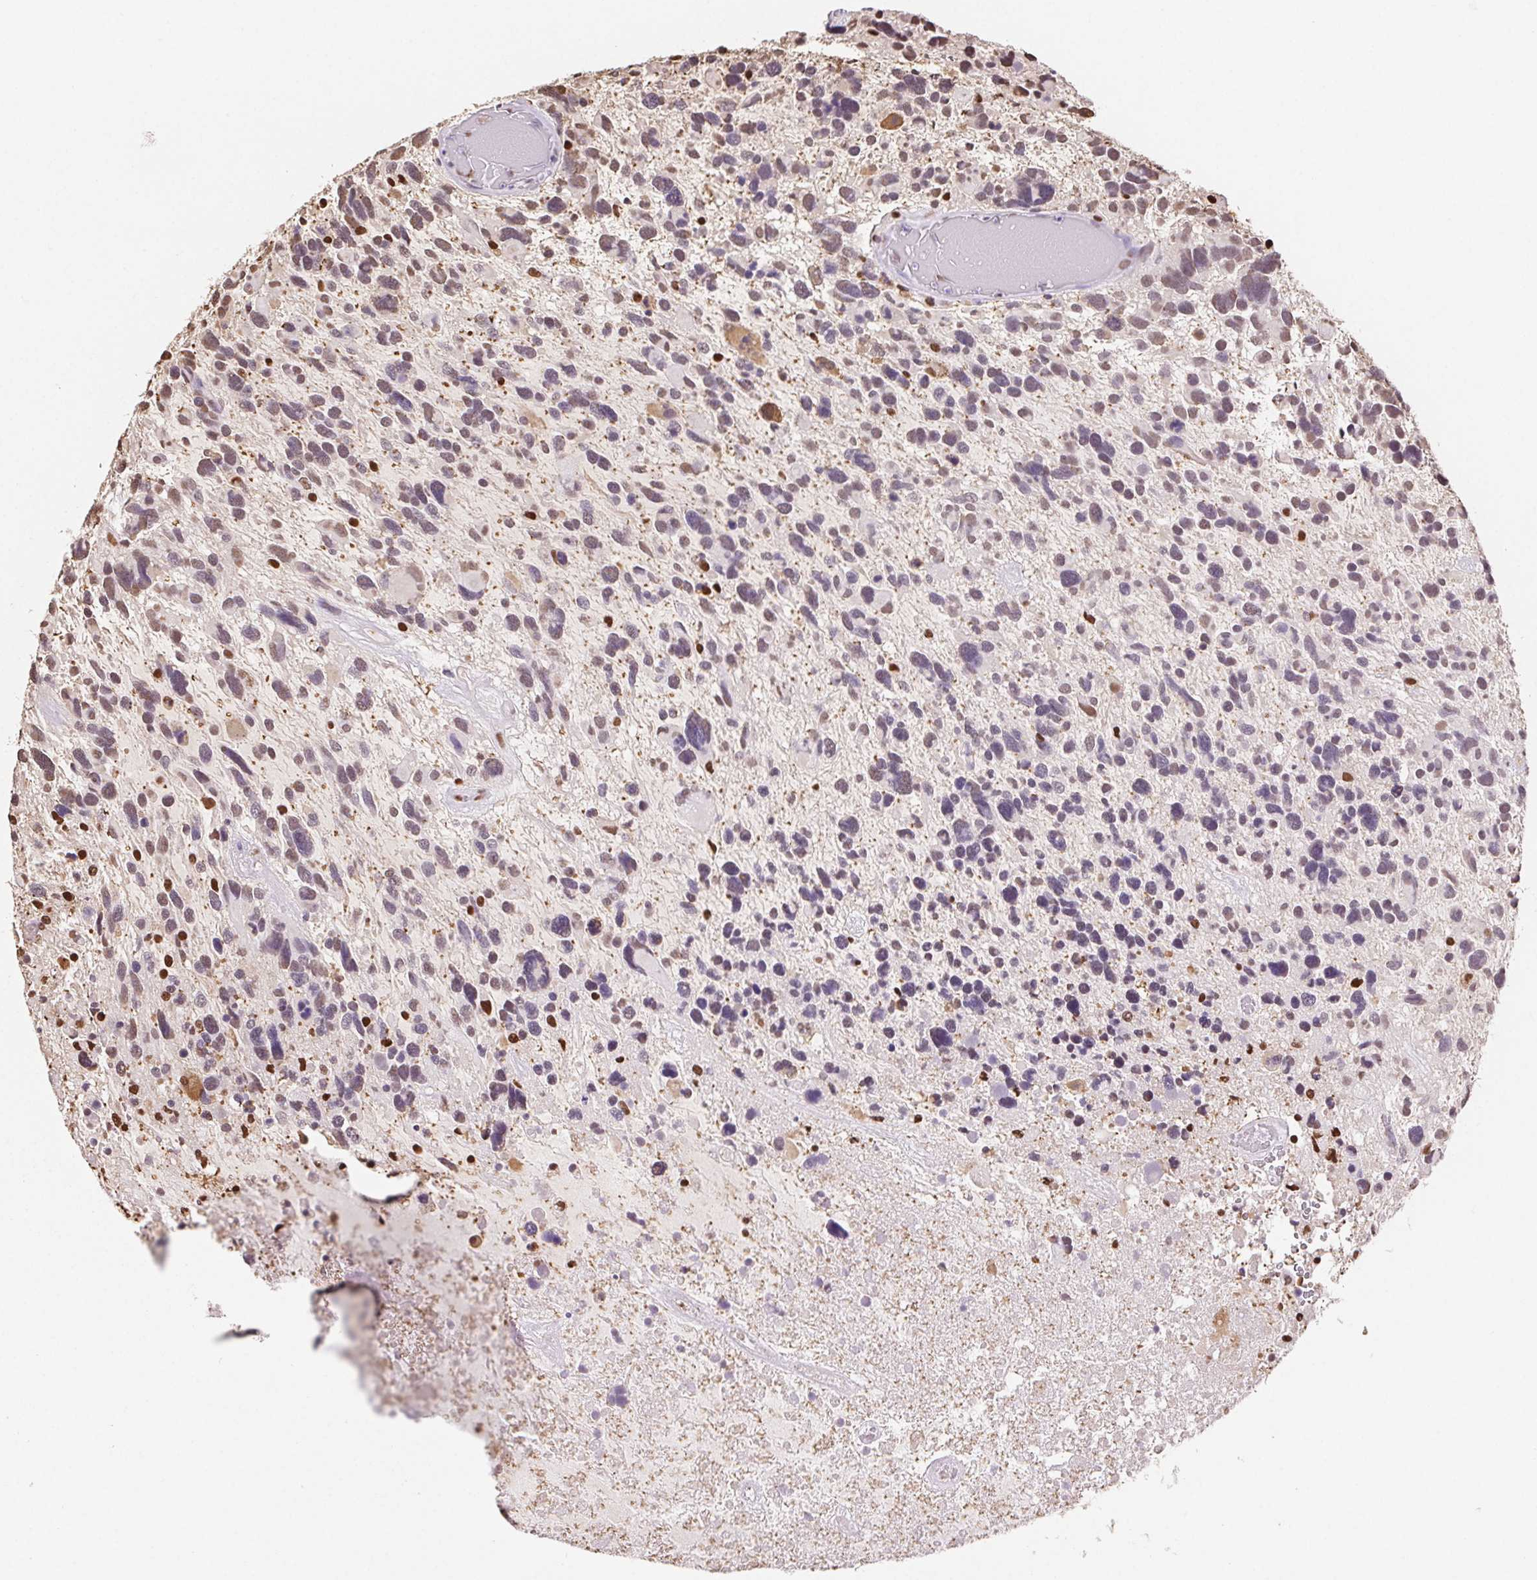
{"staining": {"intensity": "moderate", "quantity": "25%-75%", "location": "nuclear"}, "tissue": "glioma", "cell_type": "Tumor cells", "image_type": "cancer", "snomed": [{"axis": "morphology", "description": "Glioma, malignant, High grade"}, {"axis": "topography", "description": "Brain"}], "caption": "Immunohistochemistry (IHC) (DAB) staining of human high-grade glioma (malignant) demonstrates moderate nuclear protein expression in about 25%-75% of tumor cells. (Stains: DAB (3,3'-diaminobenzidine) in brown, nuclei in blue, Microscopy: brightfield microscopy at high magnification).", "gene": "SET", "patient": {"sex": "male", "age": 49}}